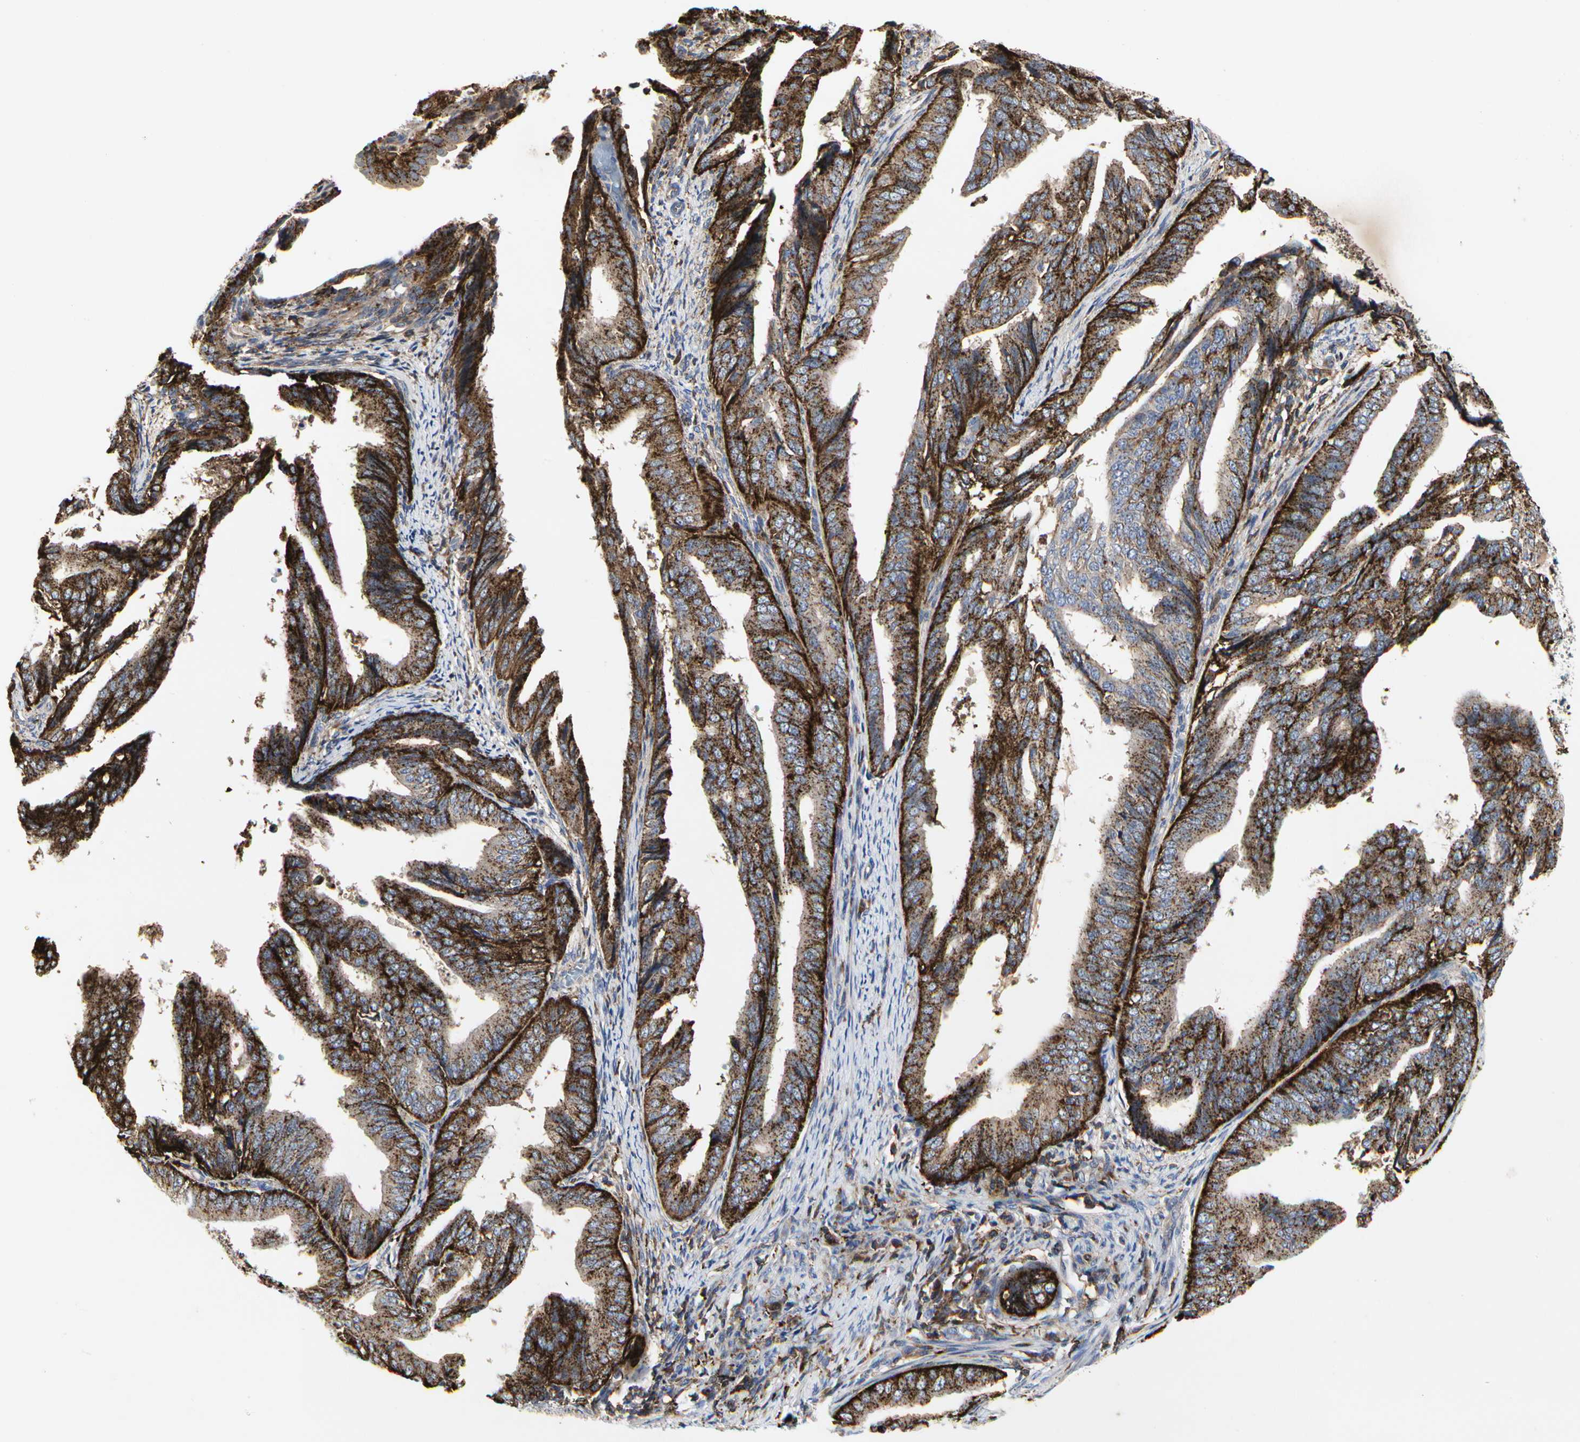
{"staining": {"intensity": "strong", "quantity": ">75%", "location": "cytoplasmic/membranous"}, "tissue": "endometrial cancer", "cell_type": "Tumor cells", "image_type": "cancer", "snomed": [{"axis": "morphology", "description": "Adenocarcinoma, NOS"}, {"axis": "topography", "description": "Endometrium"}], "caption": "DAB (3,3'-diaminobenzidine) immunohistochemical staining of human endometrial cancer demonstrates strong cytoplasmic/membranous protein positivity in approximately >75% of tumor cells. The protein is shown in brown color, while the nuclei are stained blue.", "gene": "NAPG", "patient": {"sex": "female", "age": 58}}